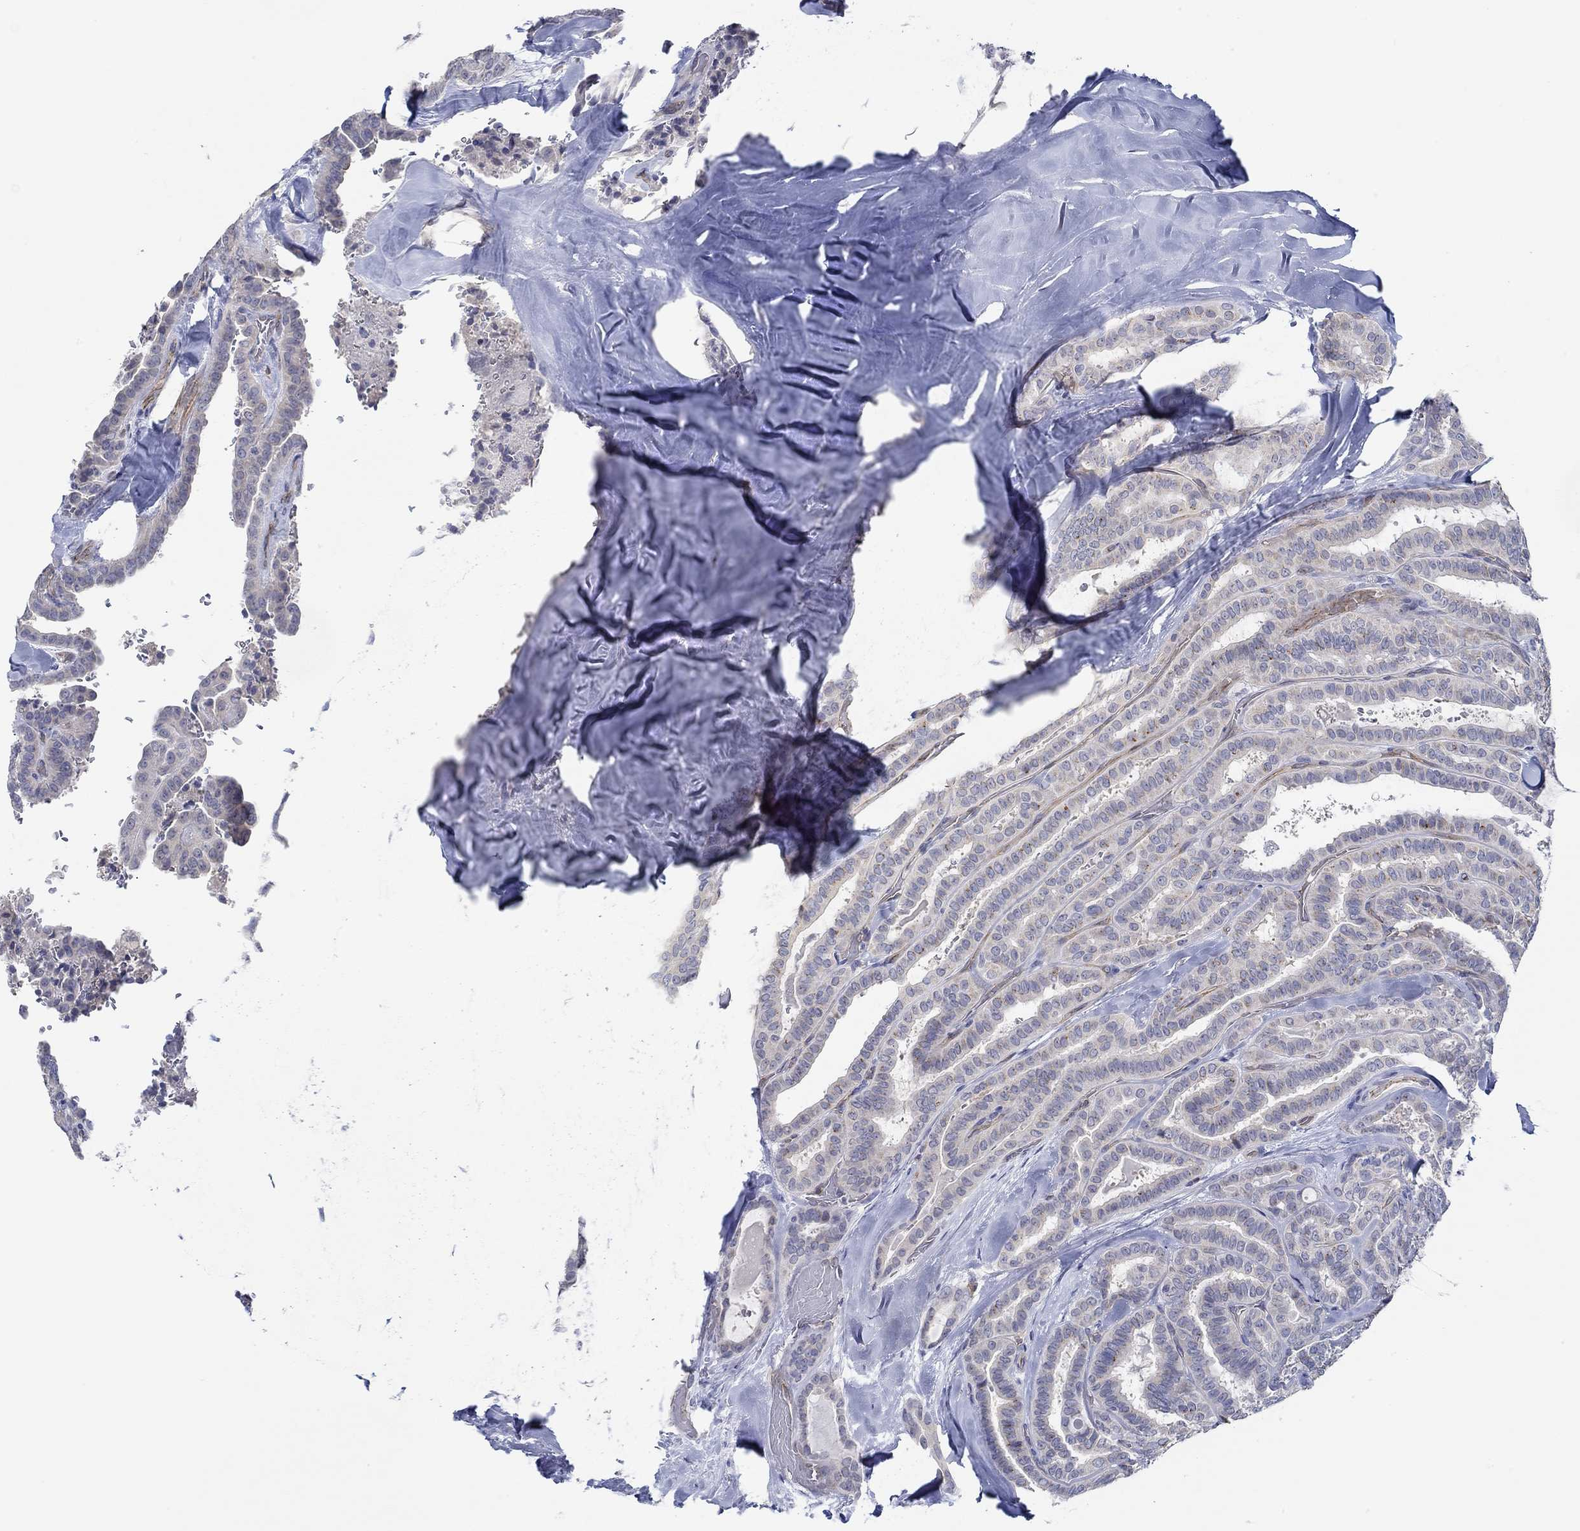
{"staining": {"intensity": "negative", "quantity": "none", "location": "none"}, "tissue": "thyroid cancer", "cell_type": "Tumor cells", "image_type": "cancer", "snomed": [{"axis": "morphology", "description": "Papillary adenocarcinoma, NOS"}, {"axis": "topography", "description": "Thyroid gland"}], "caption": "The immunohistochemistry histopathology image has no significant staining in tumor cells of papillary adenocarcinoma (thyroid) tissue.", "gene": "GJA5", "patient": {"sex": "female", "age": 39}}